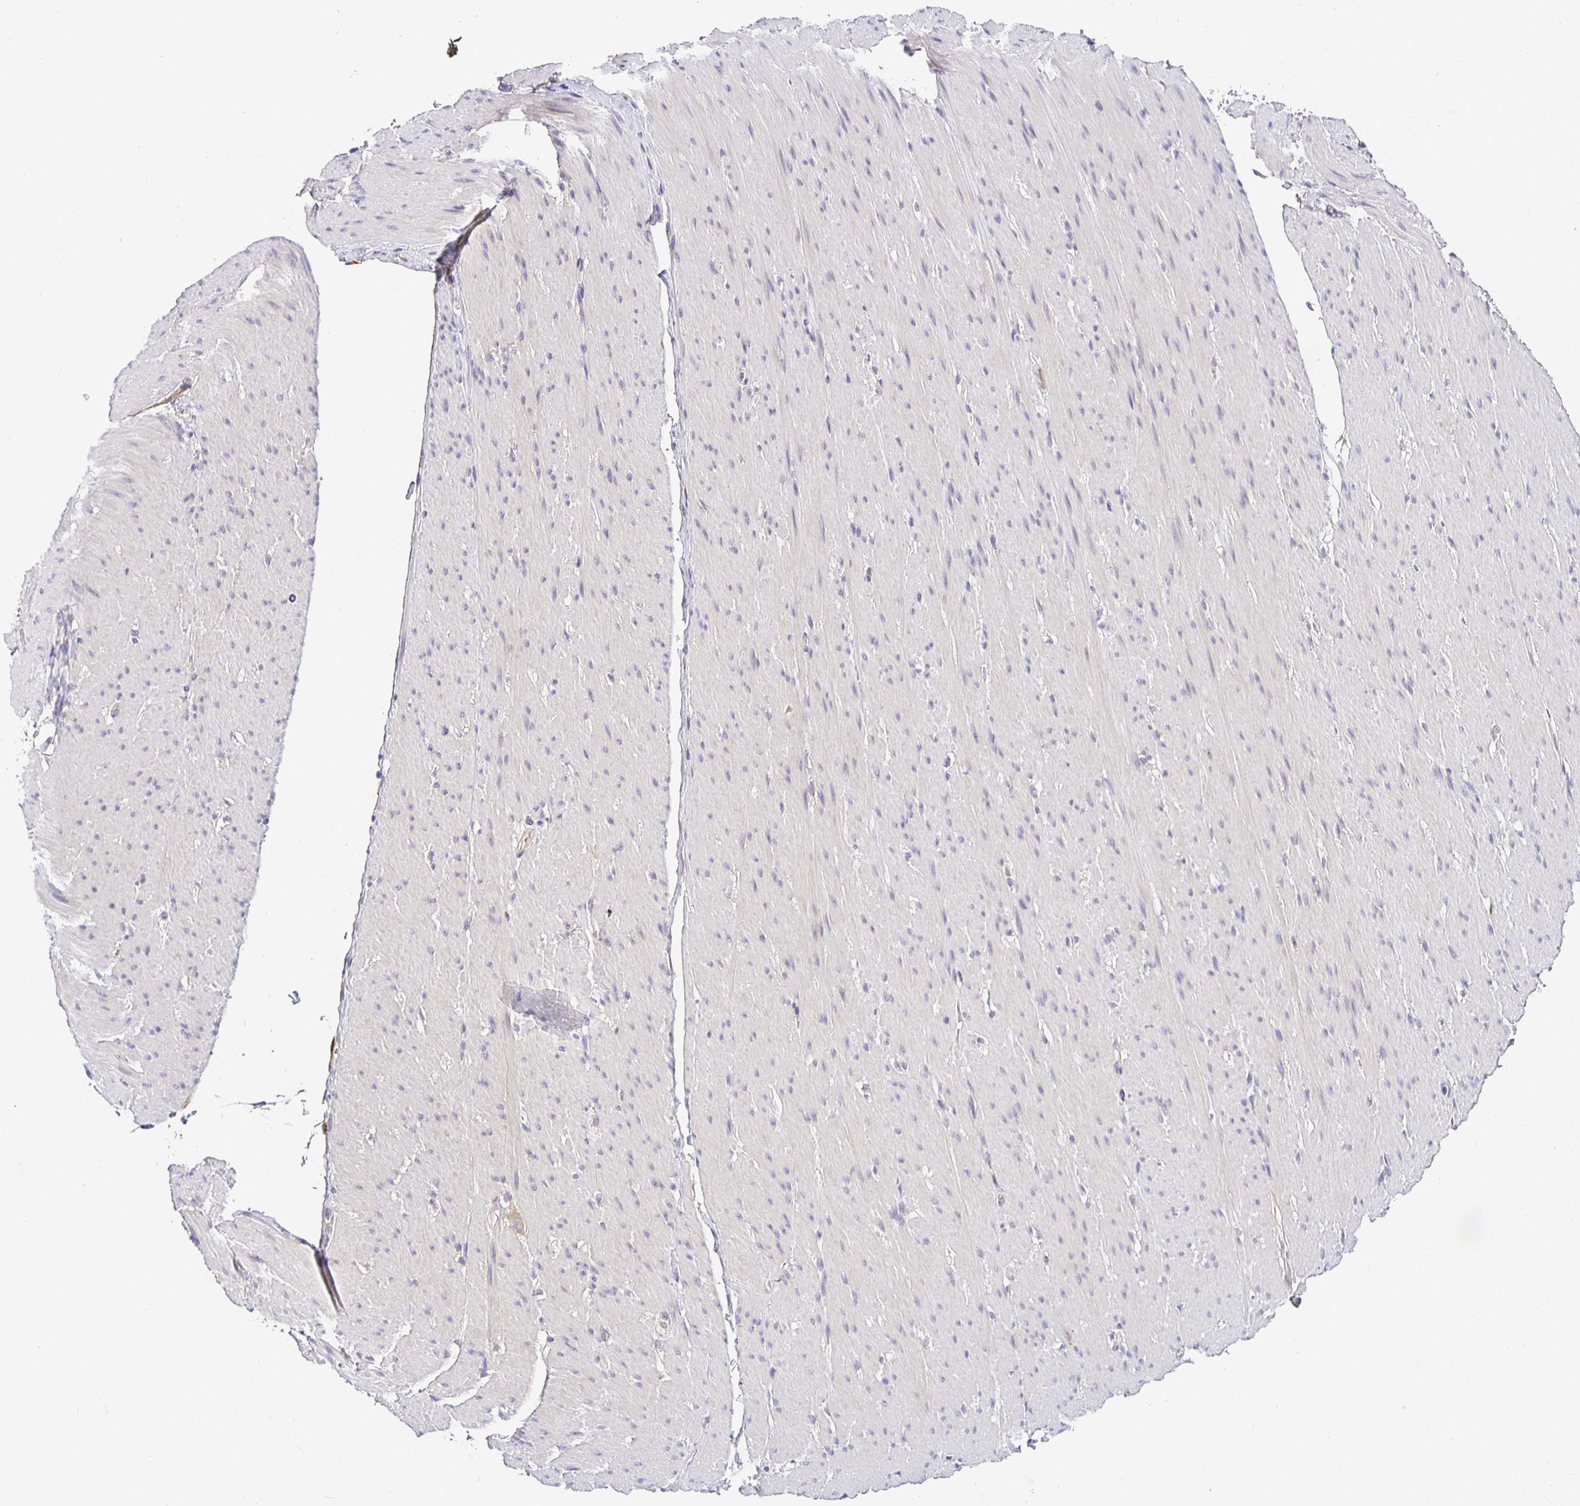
{"staining": {"intensity": "negative", "quantity": "none", "location": "none"}, "tissue": "smooth muscle", "cell_type": "Smooth muscle cells", "image_type": "normal", "snomed": [{"axis": "morphology", "description": "Normal tissue, NOS"}, {"axis": "topography", "description": "Smooth muscle"}, {"axis": "topography", "description": "Rectum"}], "caption": "The micrograph demonstrates no staining of smooth muscle cells in benign smooth muscle.", "gene": "OPALIN", "patient": {"sex": "male", "age": 53}}